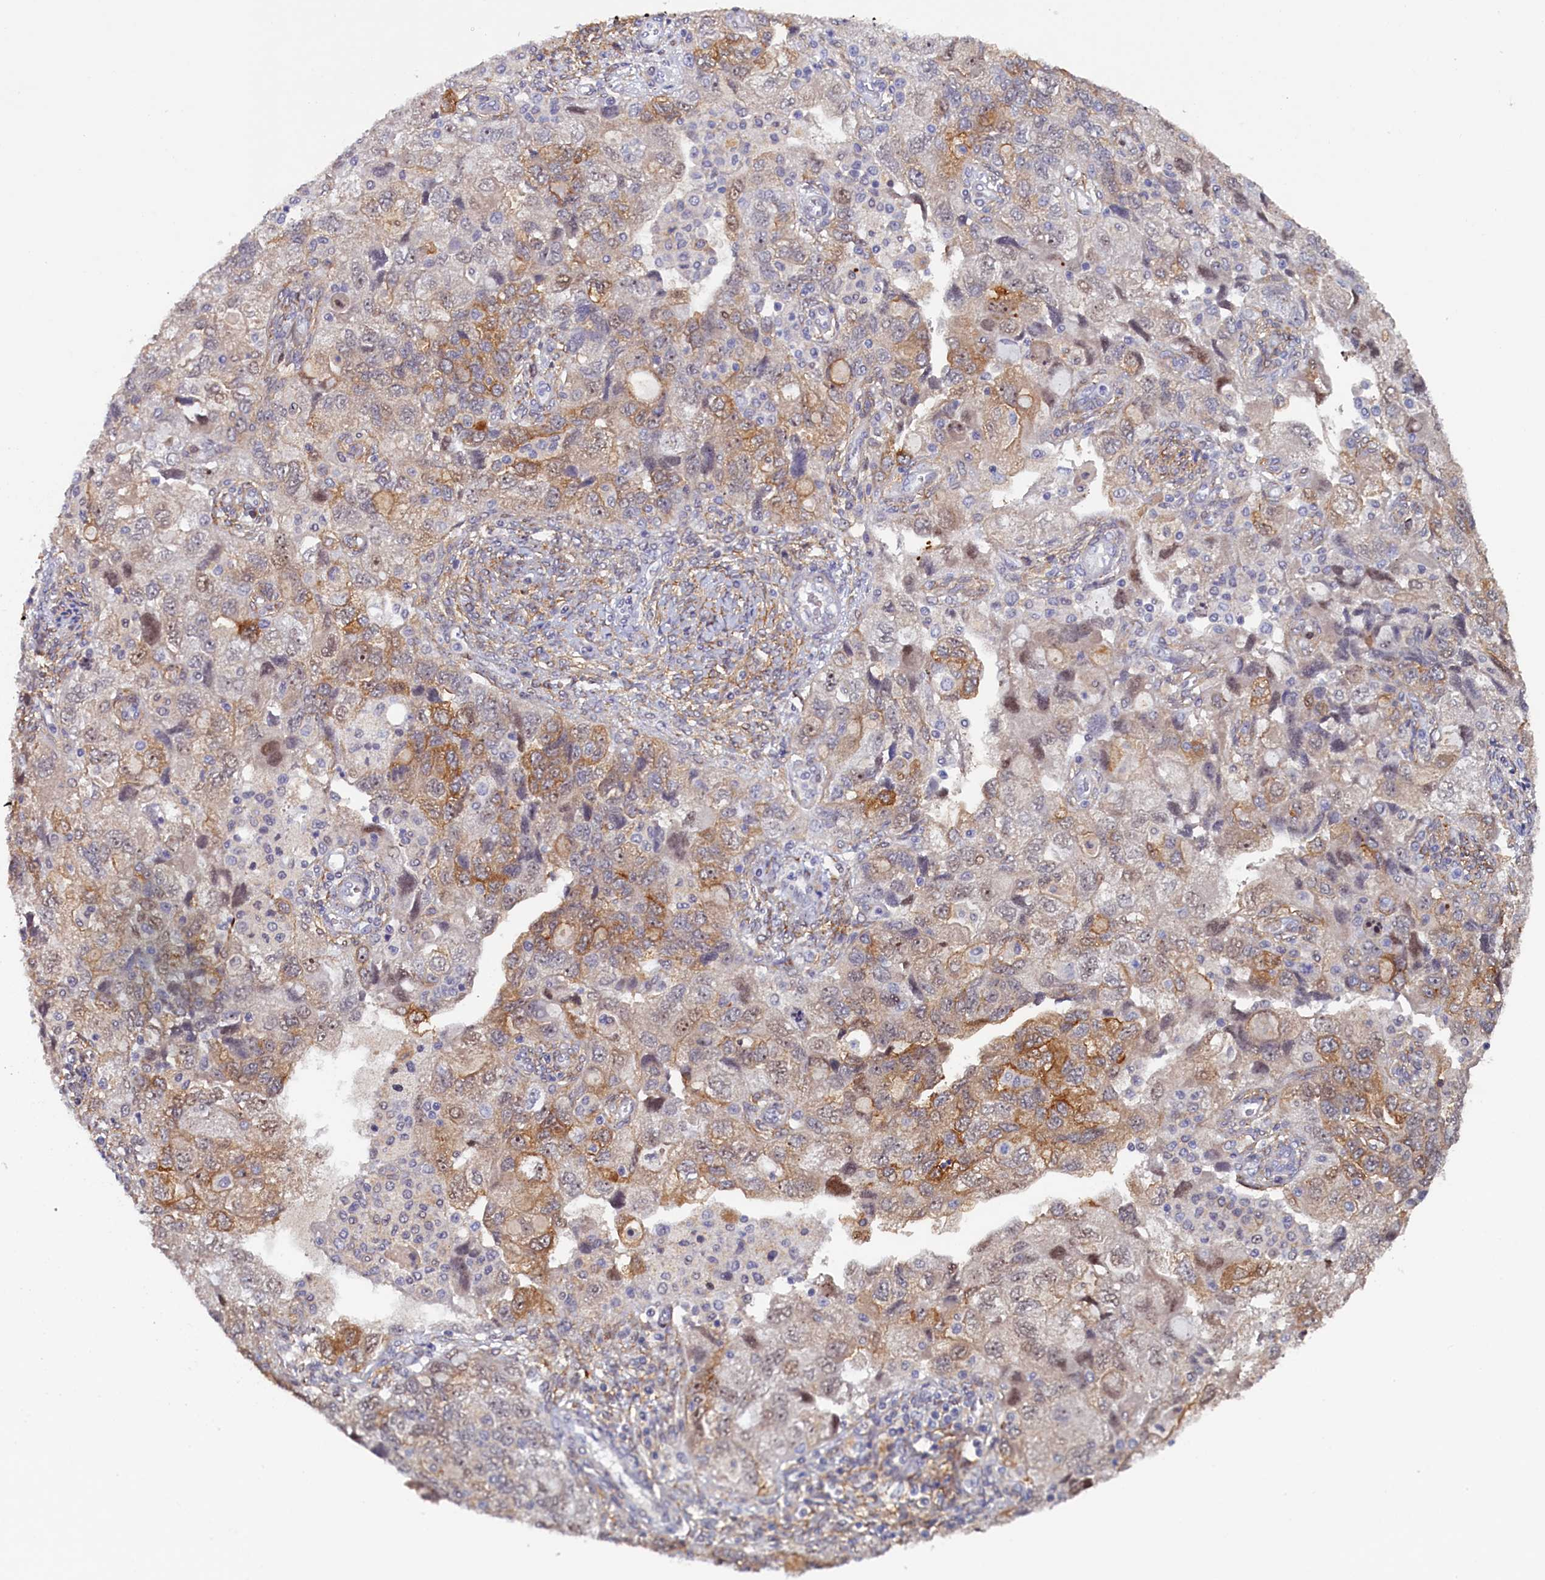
{"staining": {"intensity": "moderate", "quantity": "<25%", "location": "cytoplasmic/membranous,nuclear"}, "tissue": "ovarian cancer", "cell_type": "Tumor cells", "image_type": "cancer", "snomed": [{"axis": "morphology", "description": "Carcinoma, NOS"}, {"axis": "morphology", "description": "Cystadenocarcinoma, serous, NOS"}, {"axis": "topography", "description": "Ovary"}], "caption": "Serous cystadenocarcinoma (ovarian) was stained to show a protein in brown. There is low levels of moderate cytoplasmic/membranous and nuclear positivity in about <25% of tumor cells.", "gene": "PACSIN3", "patient": {"sex": "female", "age": 69}}